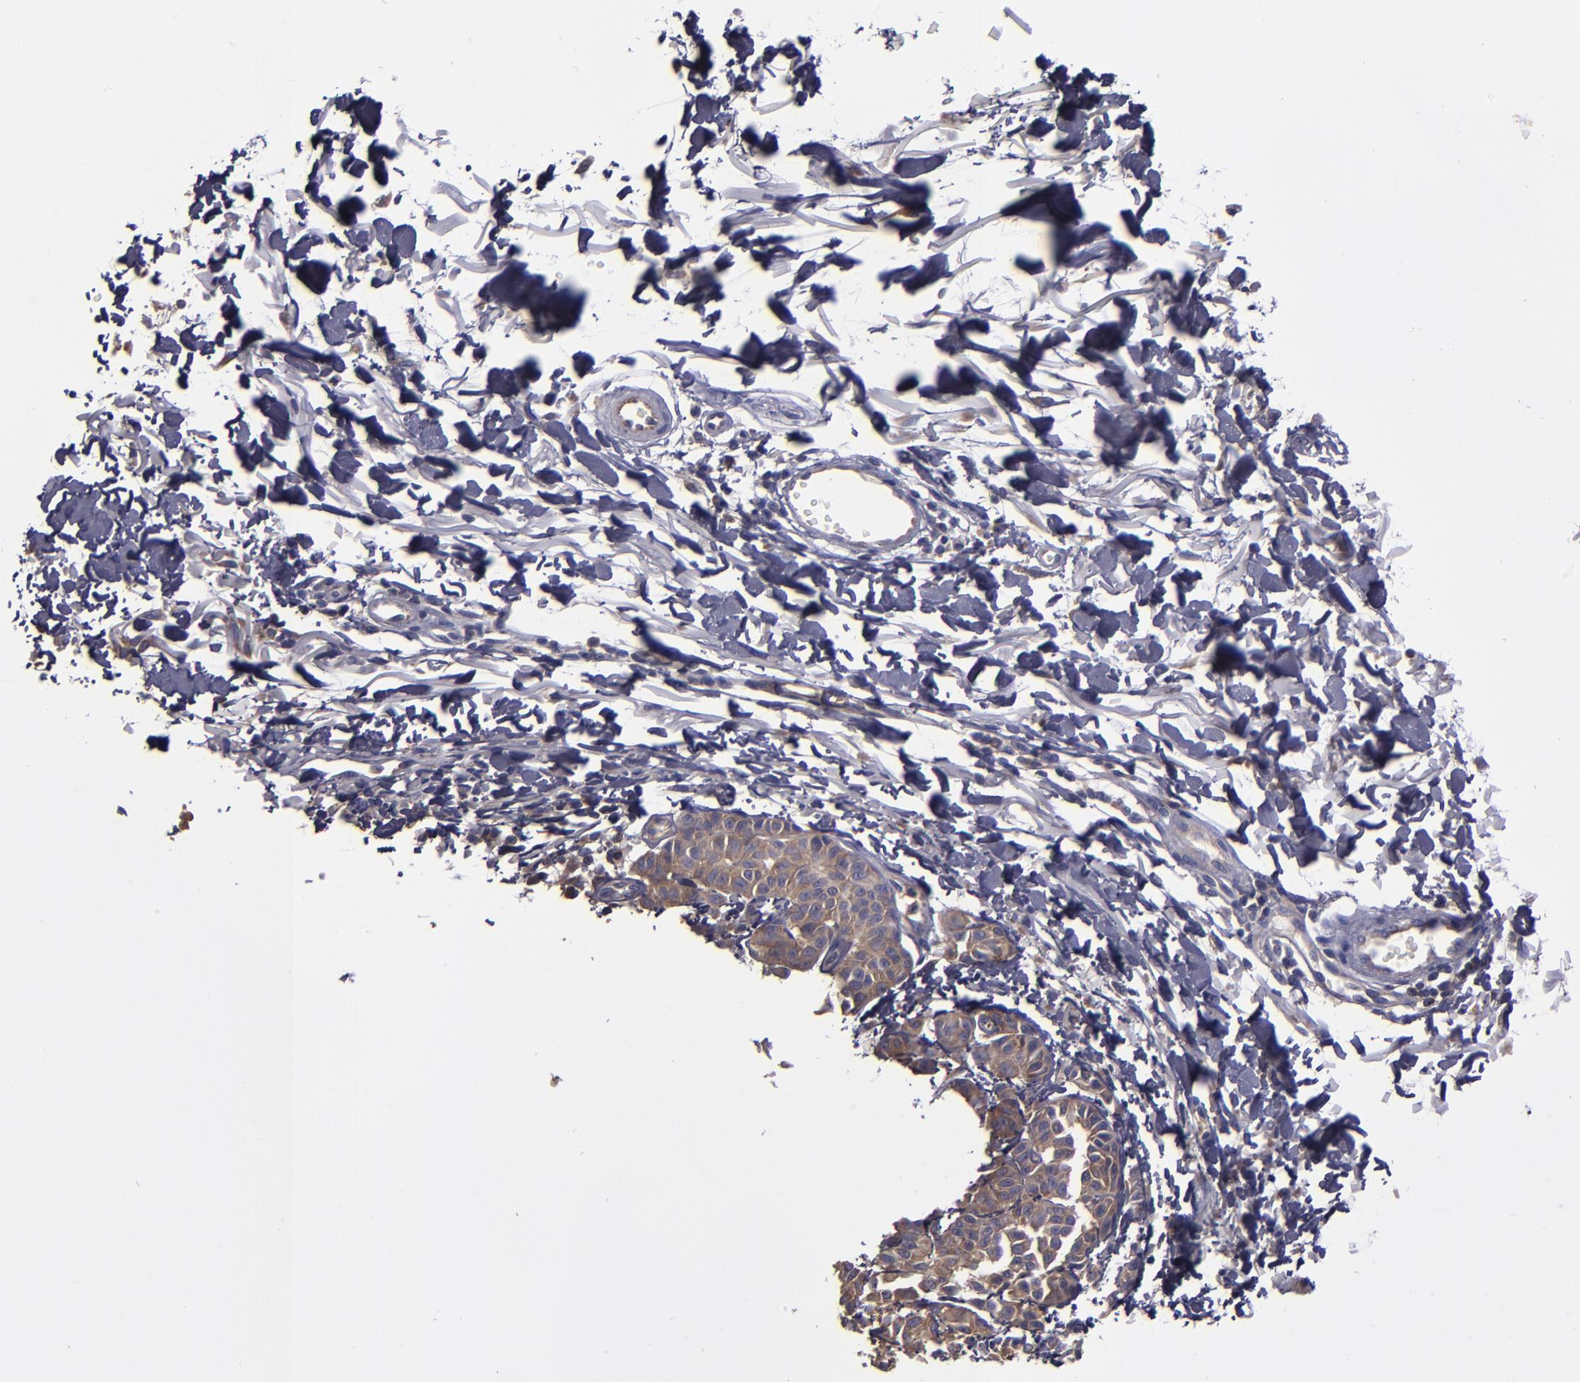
{"staining": {"intensity": "moderate", "quantity": ">75%", "location": "cytoplasmic/membranous"}, "tissue": "melanoma", "cell_type": "Tumor cells", "image_type": "cancer", "snomed": [{"axis": "morphology", "description": "Malignant melanoma, NOS"}, {"axis": "topography", "description": "Skin"}], "caption": "Immunohistochemistry (IHC) histopathology image of neoplastic tissue: malignant melanoma stained using IHC shows medium levels of moderate protein expression localized specifically in the cytoplasmic/membranous of tumor cells, appearing as a cytoplasmic/membranous brown color.", "gene": "CARS1", "patient": {"sex": "male", "age": 76}}